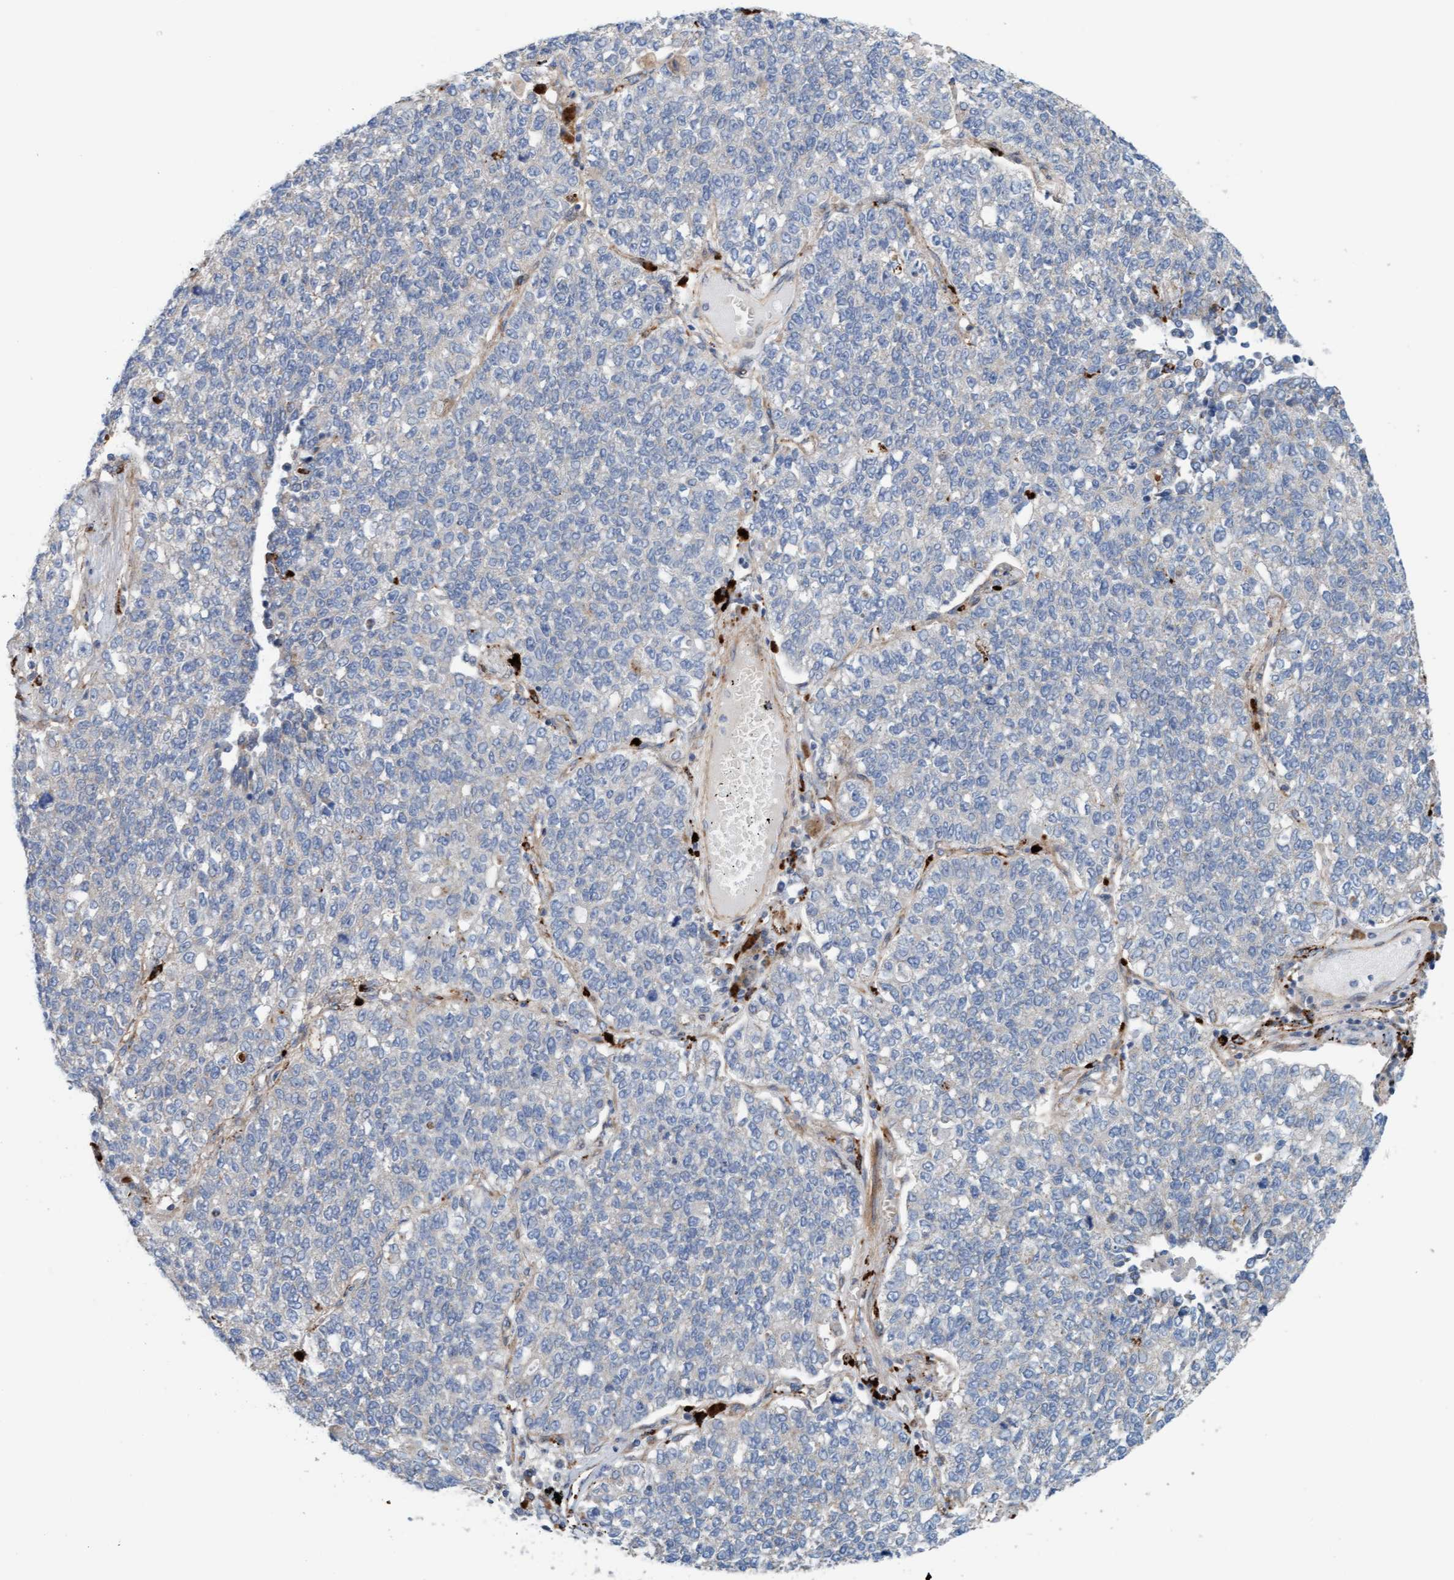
{"staining": {"intensity": "negative", "quantity": "none", "location": "none"}, "tissue": "lung cancer", "cell_type": "Tumor cells", "image_type": "cancer", "snomed": [{"axis": "morphology", "description": "Adenocarcinoma, NOS"}, {"axis": "topography", "description": "Lung"}], "caption": "DAB (3,3'-diaminobenzidine) immunohistochemical staining of human adenocarcinoma (lung) shows no significant positivity in tumor cells.", "gene": "CDK5RAP3", "patient": {"sex": "male", "age": 49}}